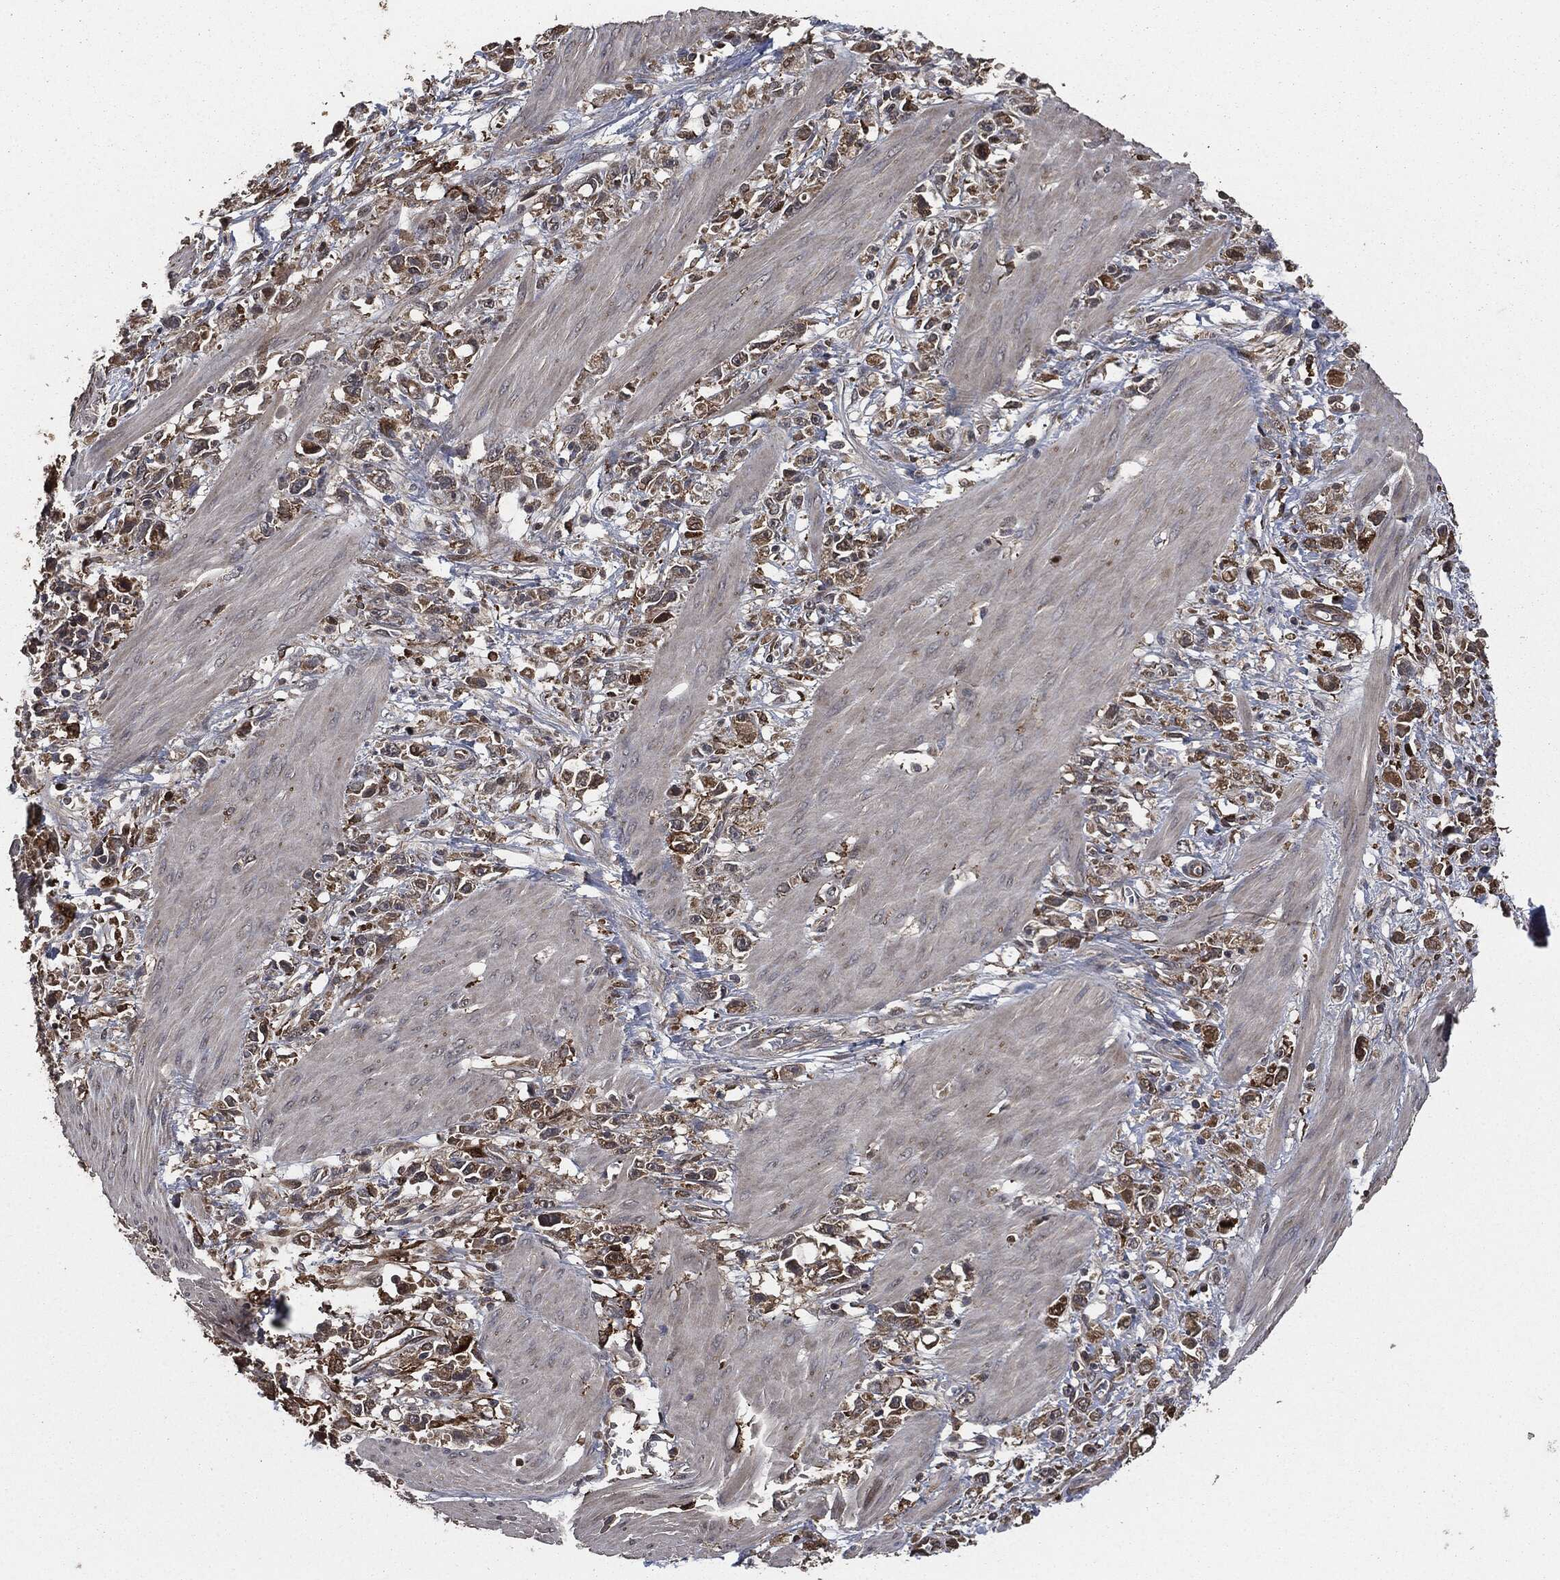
{"staining": {"intensity": "moderate", "quantity": ">75%", "location": "cytoplasmic/membranous"}, "tissue": "stomach cancer", "cell_type": "Tumor cells", "image_type": "cancer", "snomed": [{"axis": "morphology", "description": "Adenocarcinoma, NOS"}, {"axis": "topography", "description": "Stomach"}], "caption": "There is medium levels of moderate cytoplasmic/membranous expression in tumor cells of stomach cancer, as demonstrated by immunohistochemical staining (brown color).", "gene": "CRABP2", "patient": {"sex": "female", "age": 59}}